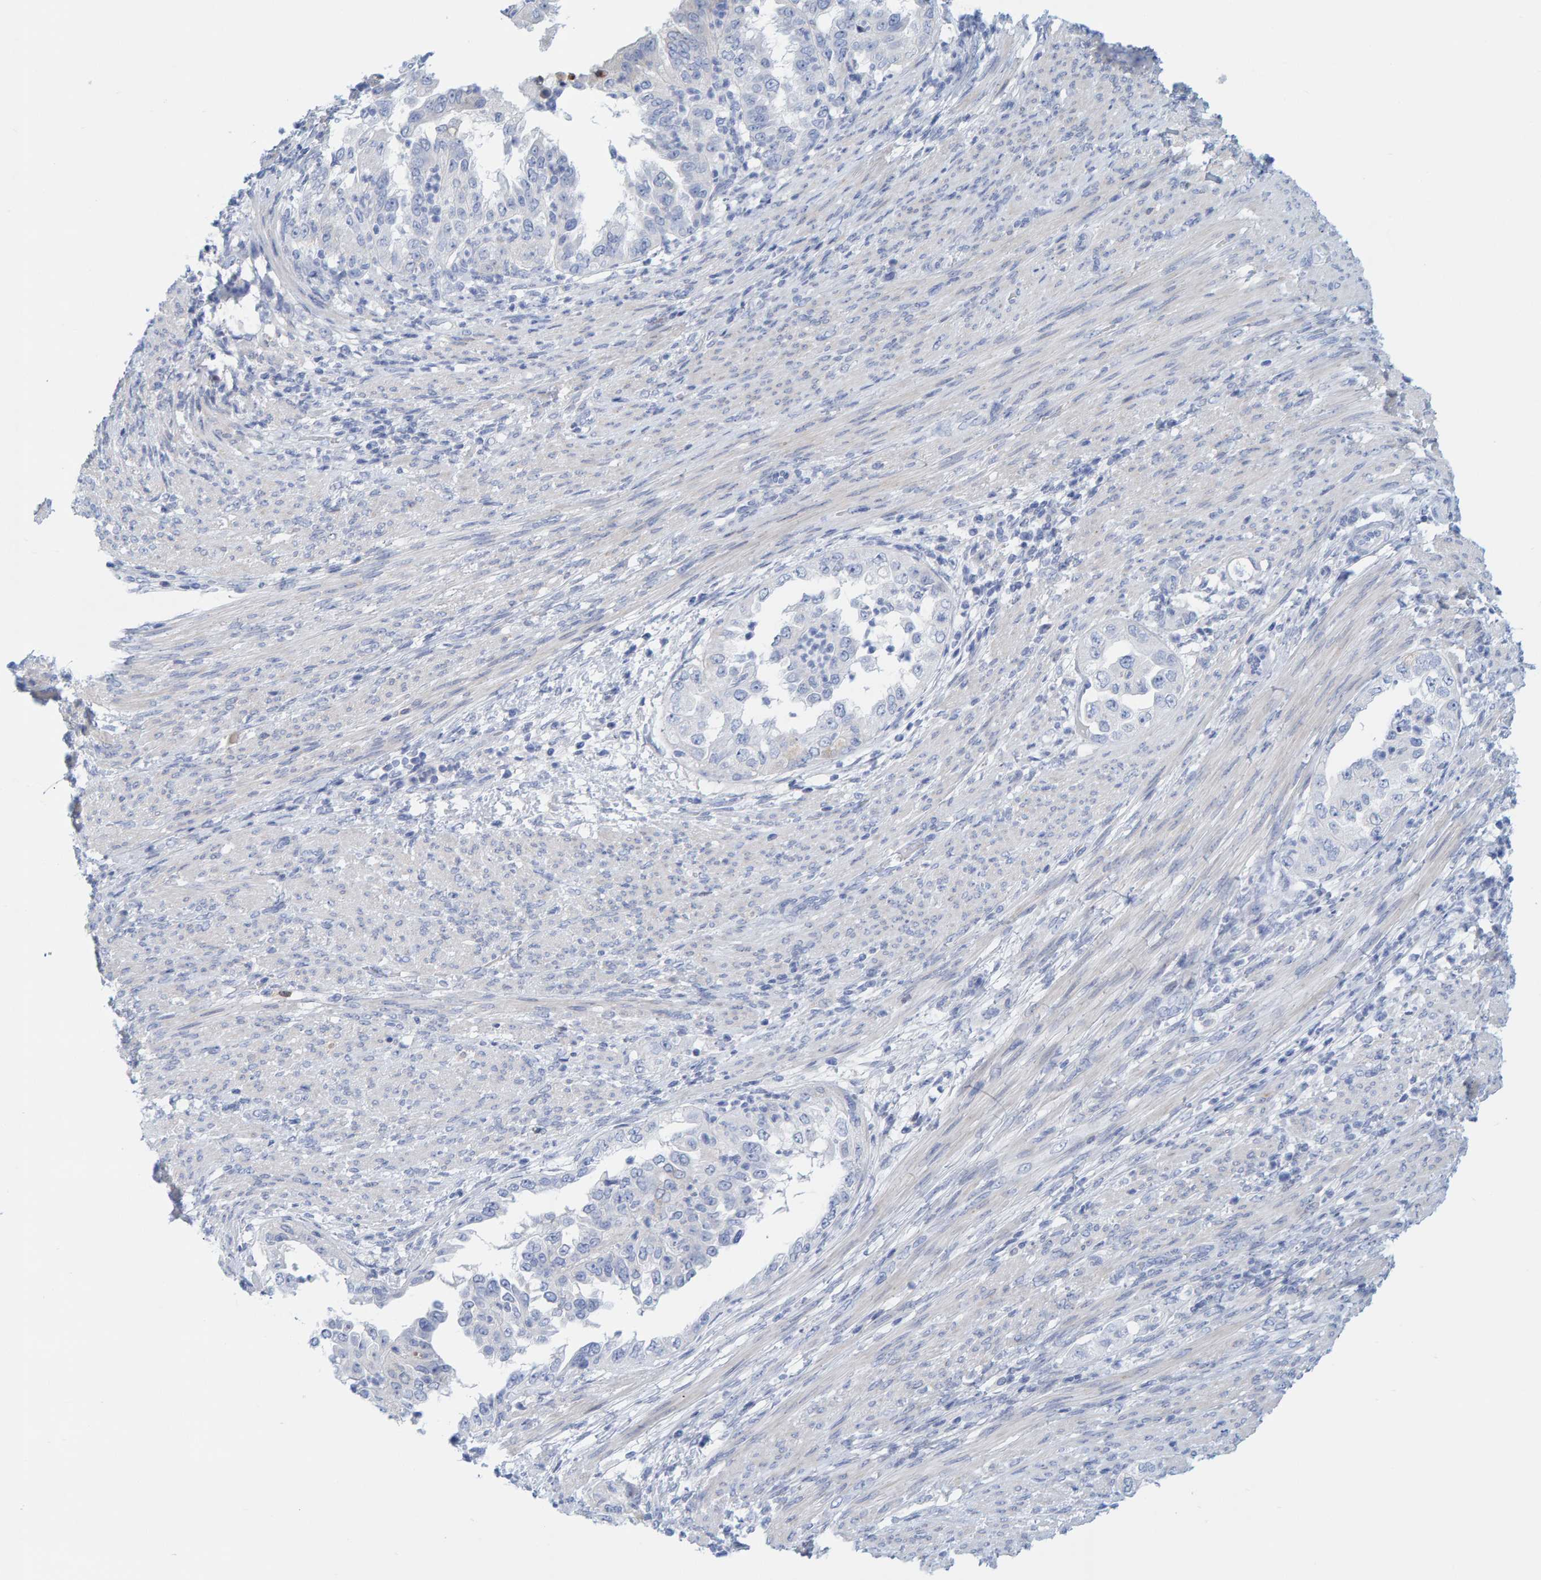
{"staining": {"intensity": "negative", "quantity": "none", "location": "none"}, "tissue": "endometrial cancer", "cell_type": "Tumor cells", "image_type": "cancer", "snomed": [{"axis": "morphology", "description": "Adenocarcinoma, NOS"}, {"axis": "topography", "description": "Endometrium"}], "caption": "There is no significant expression in tumor cells of endometrial cancer (adenocarcinoma).", "gene": "KLHL11", "patient": {"sex": "female", "age": 85}}